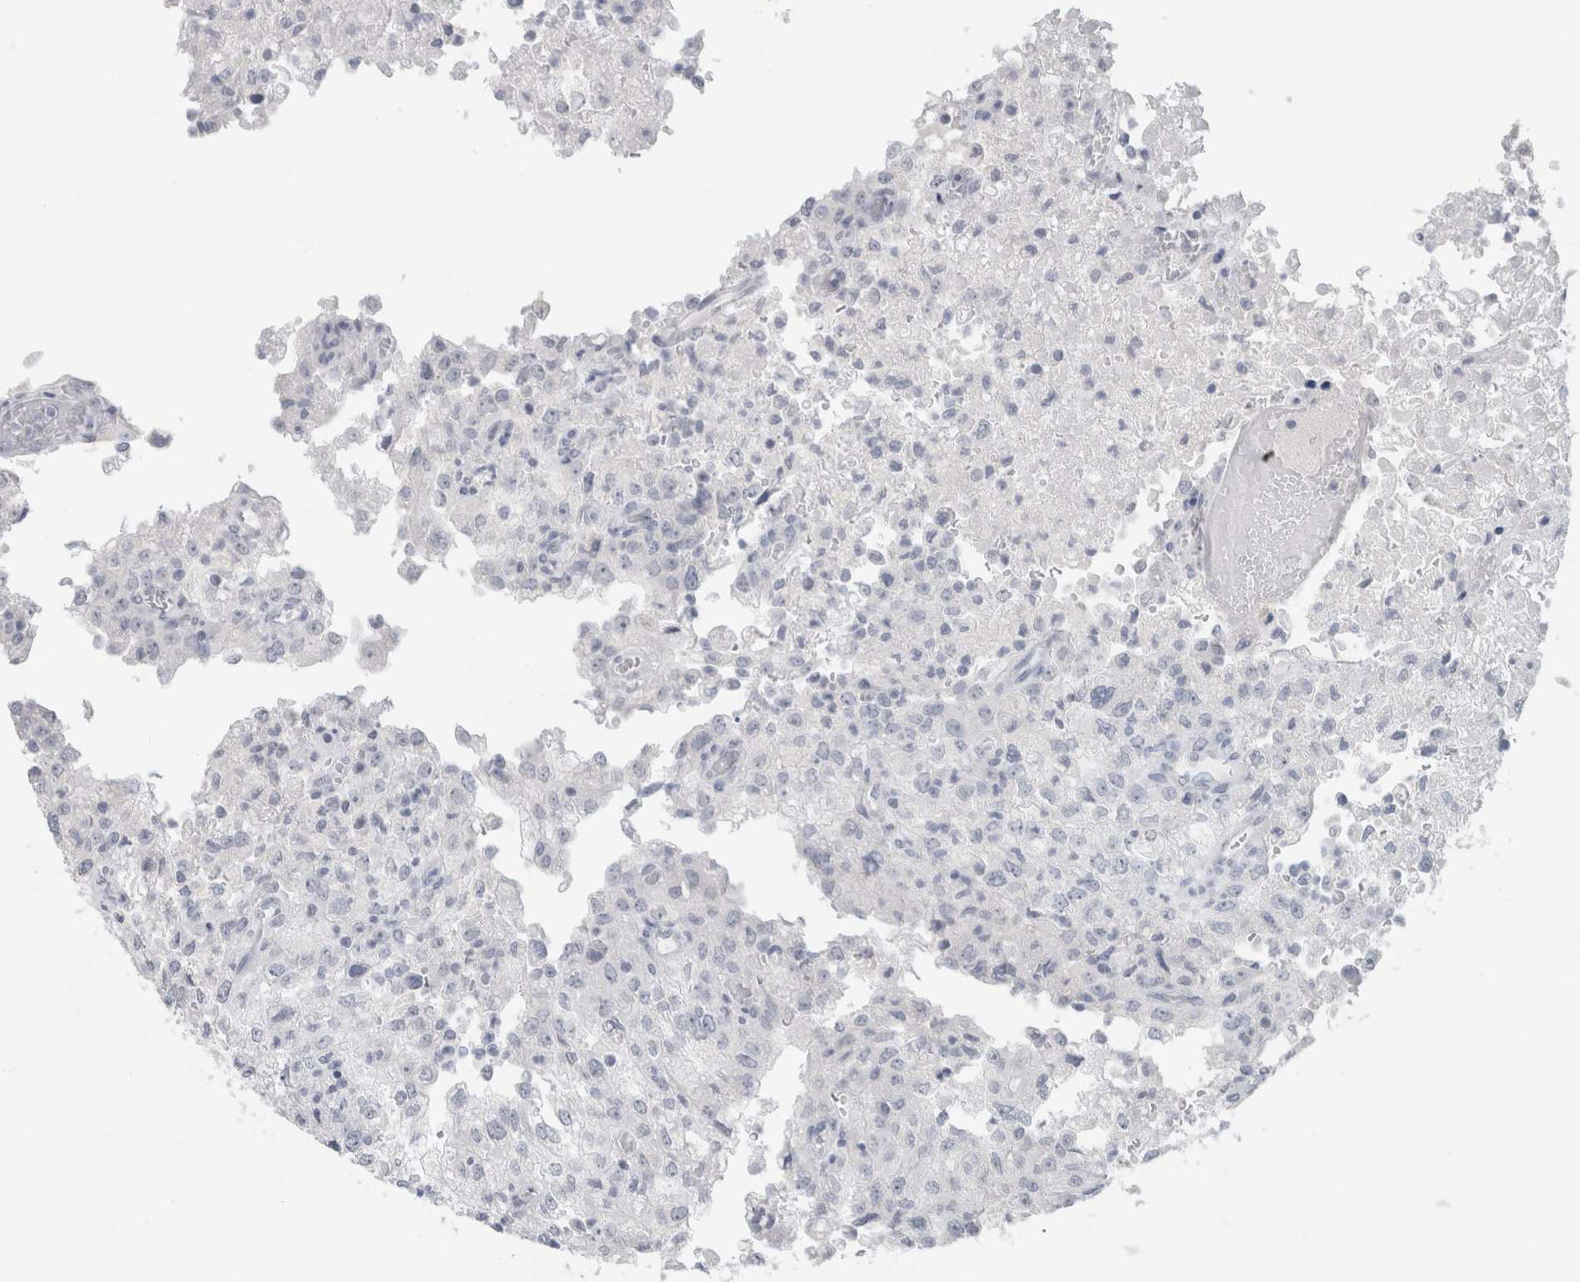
{"staining": {"intensity": "negative", "quantity": "none", "location": "none"}, "tissue": "renal cancer", "cell_type": "Tumor cells", "image_type": "cancer", "snomed": [{"axis": "morphology", "description": "Adenocarcinoma, NOS"}, {"axis": "topography", "description": "Kidney"}], "caption": "Photomicrograph shows no significant protein positivity in tumor cells of renal cancer. Brightfield microscopy of IHC stained with DAB (3,3'-diaminobenzidine) (brown) and hematoxylin (blue), captured at high magnification.", "gene": "BCAN", "patient": {"sex": "female", "age": 54}}